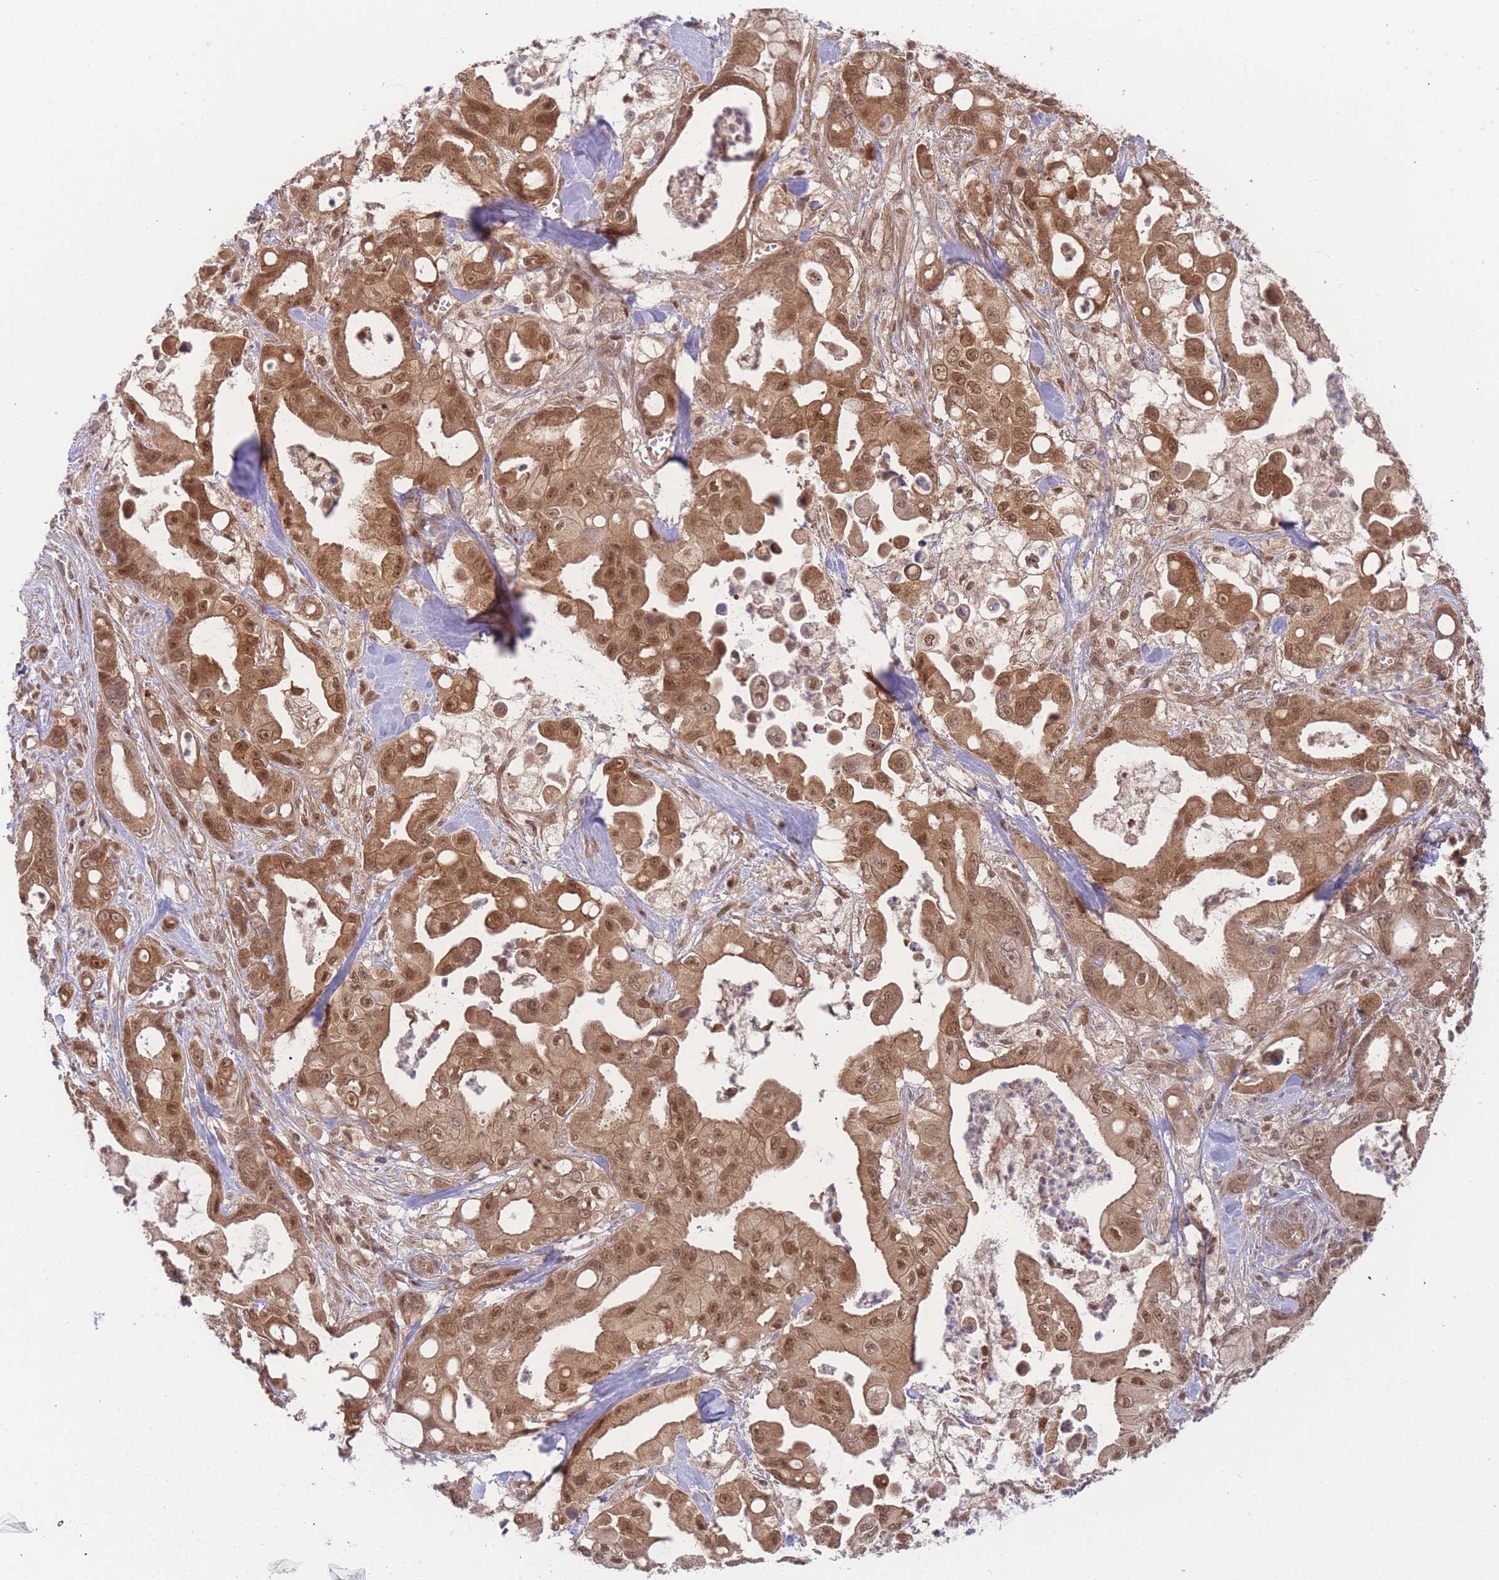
{"staining": {"intensity": "moderate", "quantity": ">75%", "location": "cytoplasmic/membranous,nuclear"}, "tissue": "pancreatic cancer", "cell_type": "Tumor cells", "image_type": "cancer", "snomed": [{"axis": "morphology", "description": "Adenocarcinoma, NOS"}, {"axis": "topography", "description": "Pancreas"}], "caption": "A high-resolution histopathology image shows IHC staining of pancreatic cancer, which reveals moderate cytoplasmic/membranous and nuclear staining in about >75% of tumor cells.", "gene": "KIAA1191", "patient": {"sex": "male", "age": 68}}